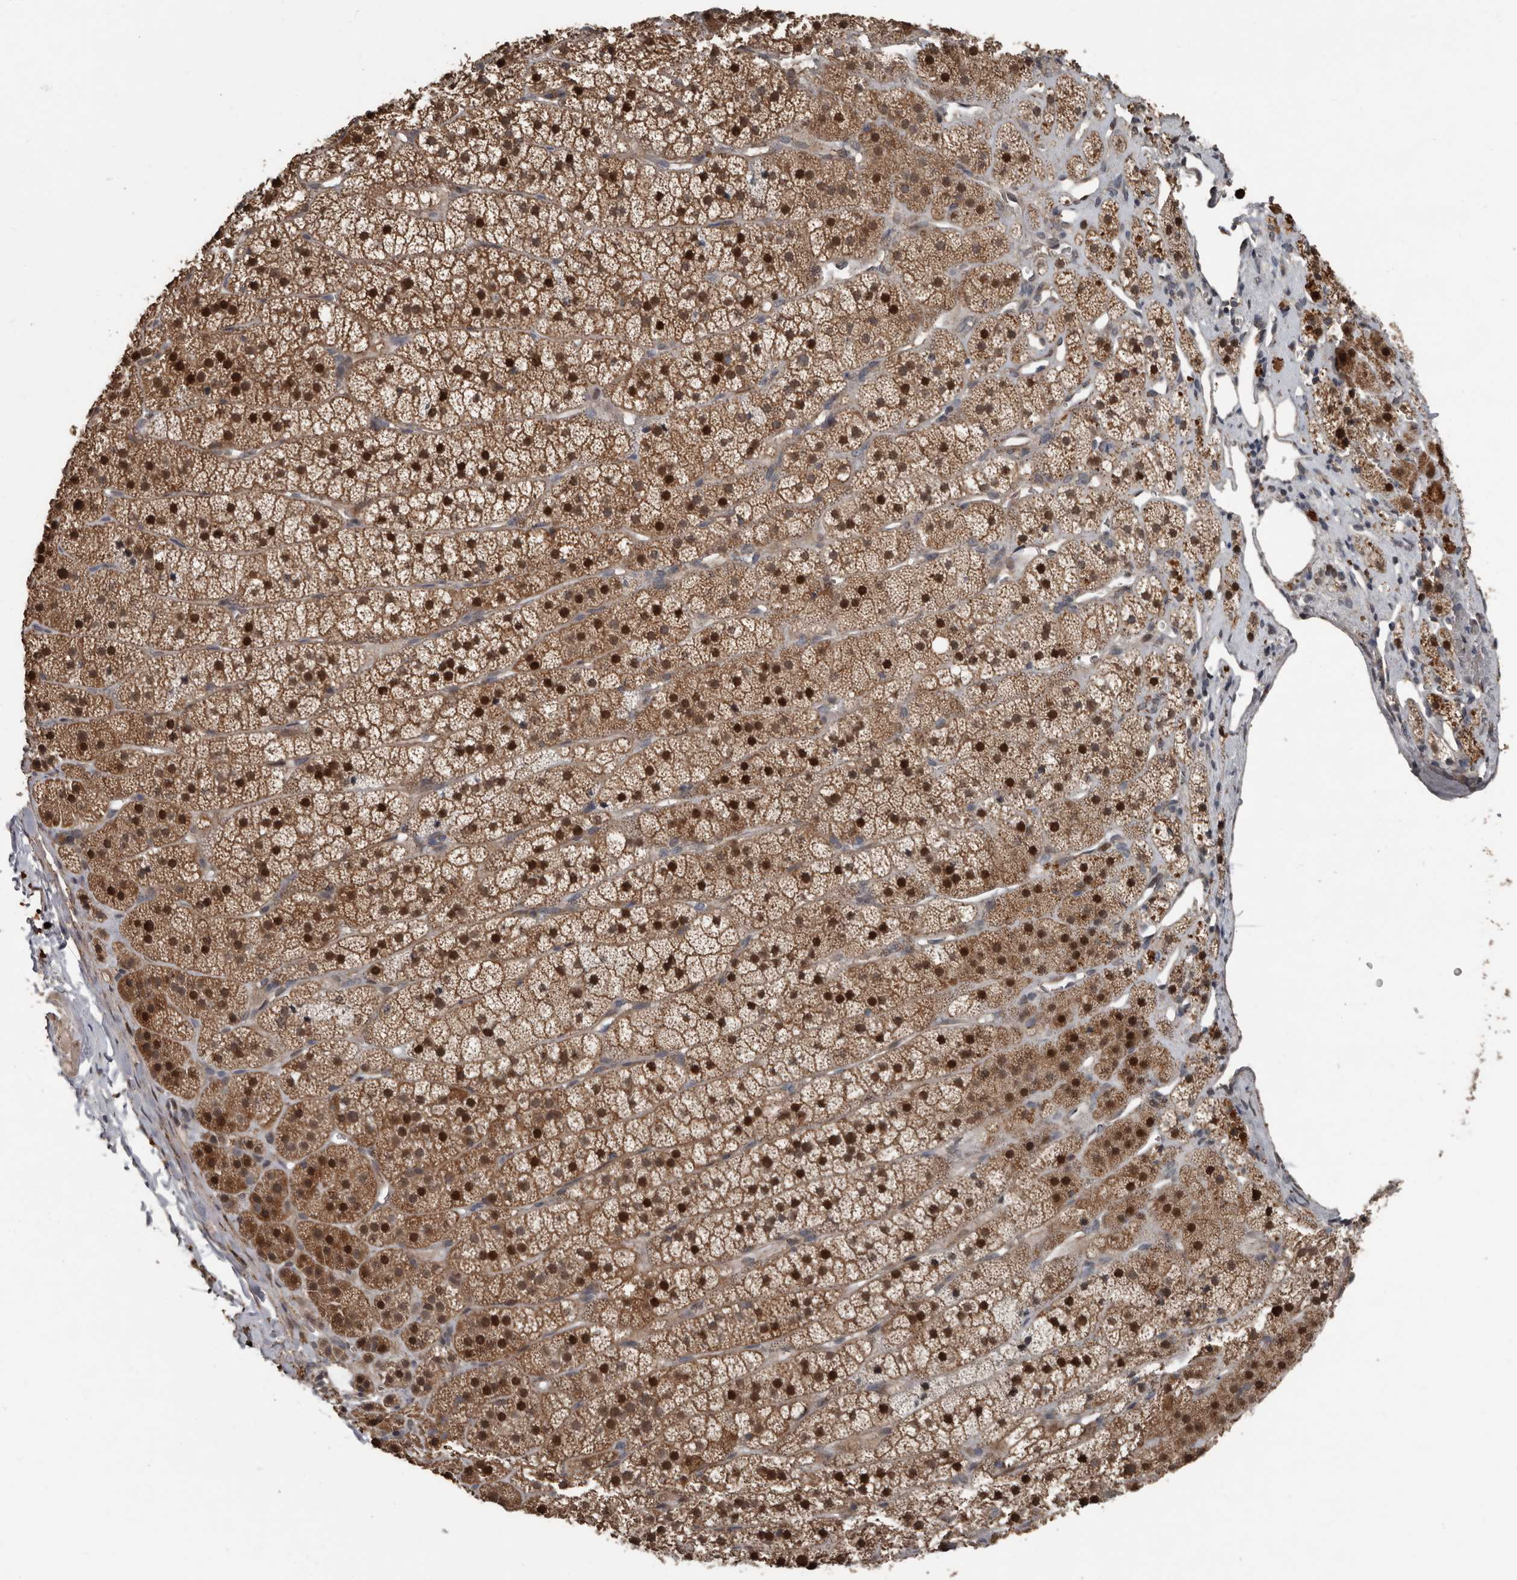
{"staining": {"intensity": "strong", "quantity": ">75%", "location": "cytoplasmic/membranous,nuclear"}, "tissue": "adrenal gland", "cell_type": "Glandular cells", "image_type": "normal", "snomed": [{"axis": "morphology", "description": "Normal tissue, NOS"}, {"axis": "topography", "description": "Adrenal gland"}], "caption": "Adrenal gland stained with DAB immunohistochemistry demonstrates high levels of strong cytoplasmic/membranous,nuclear positivity in approximately >75% of glandular cells.", "gene": "FSBP", "patient": {"sex": "female", "age": 44}}